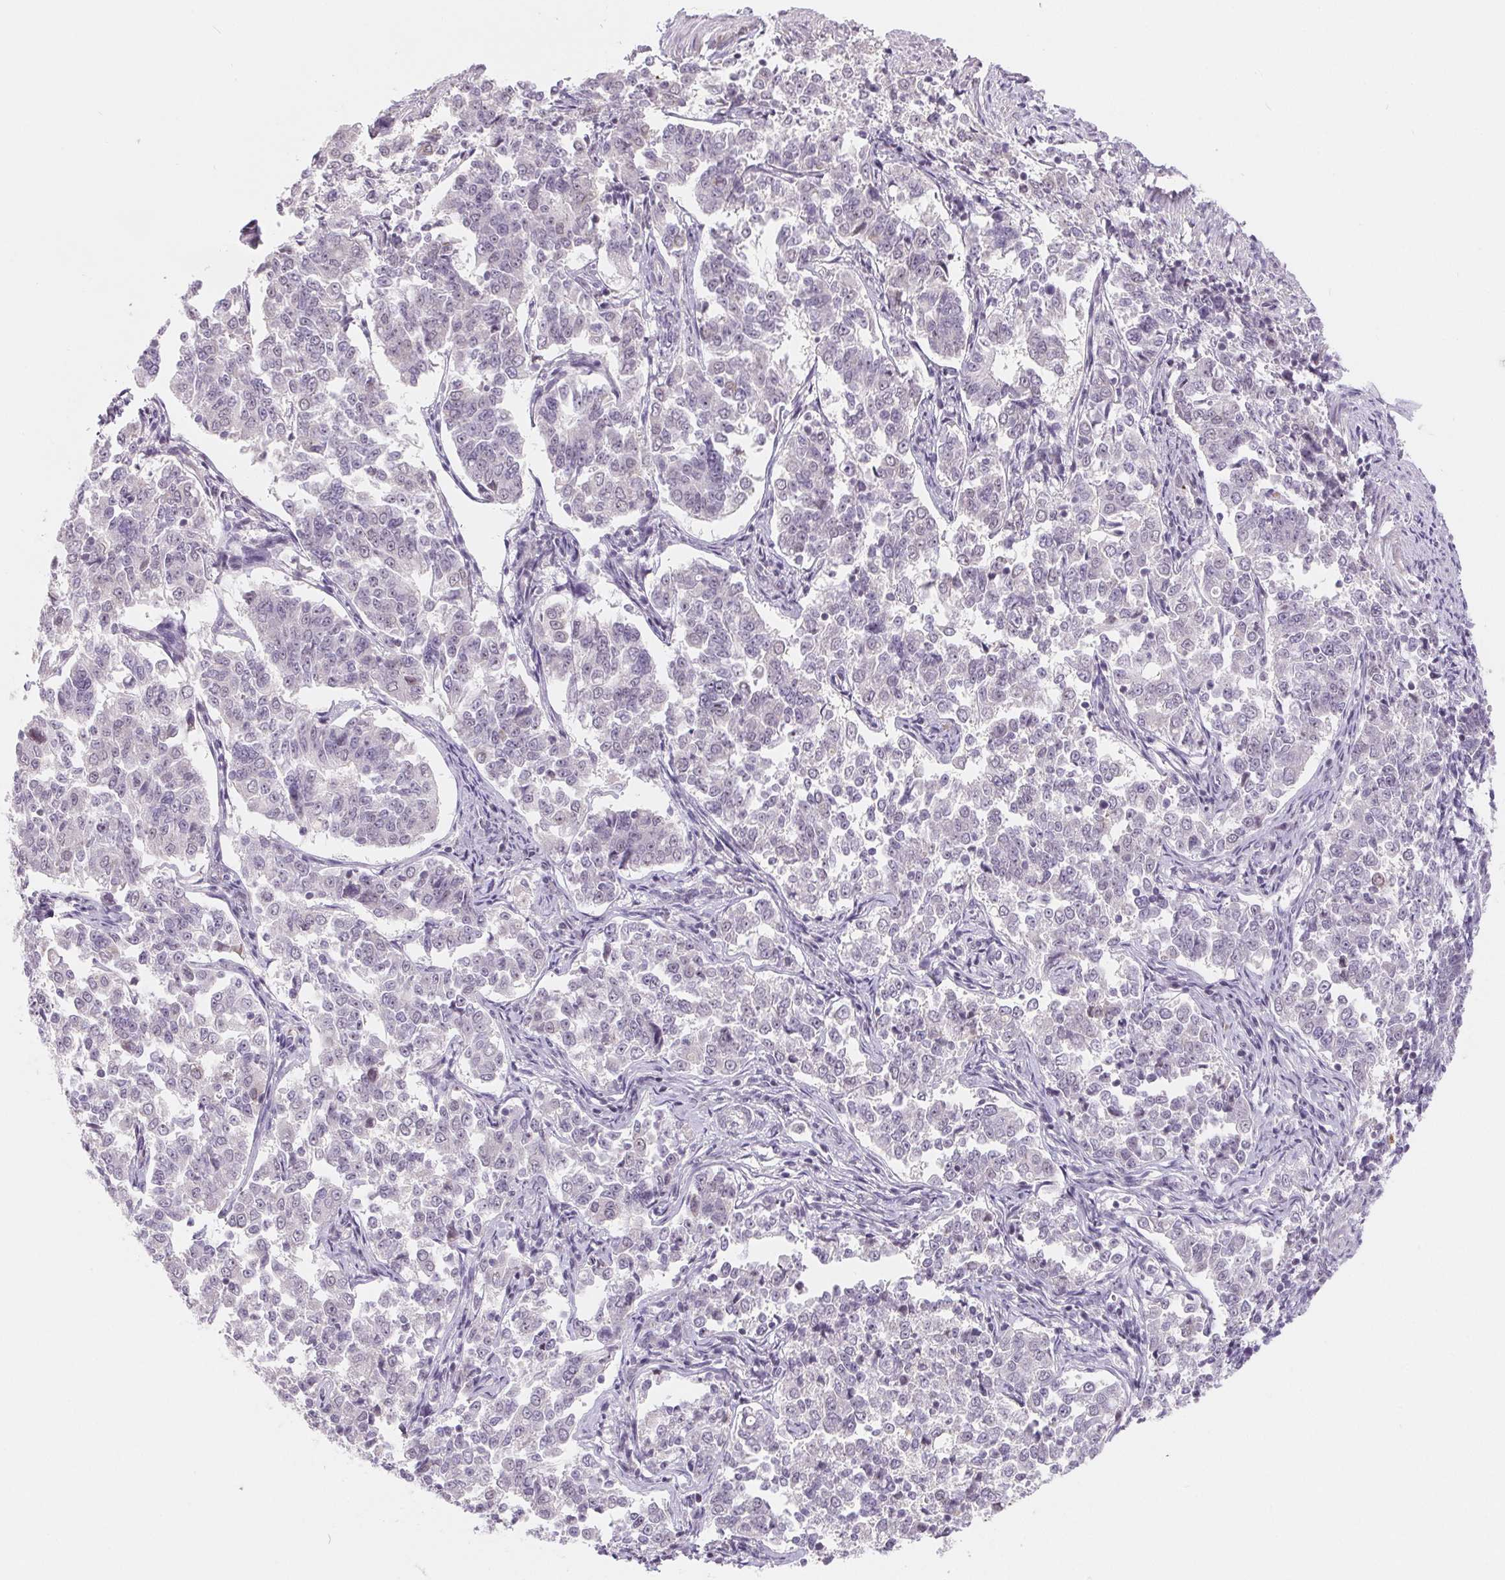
{"staining": {"intensity": "negative", "quantity": "none", "location": "none"}, "tissue": "endometrial cancer", "cell_type": "Tumor cells", "image_type": "cancer", "snomed": [{"axis": "morphology", "description": "Adenocarcinoma, NOS"}, {"axis": "topography", "description": "Endometrium"}], "caption": "DAB immunohistochemical staining of human adenocarcinoma (endometrial) exhibits no significant staining in tumor cells.", "gene": "LCA5L", "patient": {"sex": "female", "age": 43}}